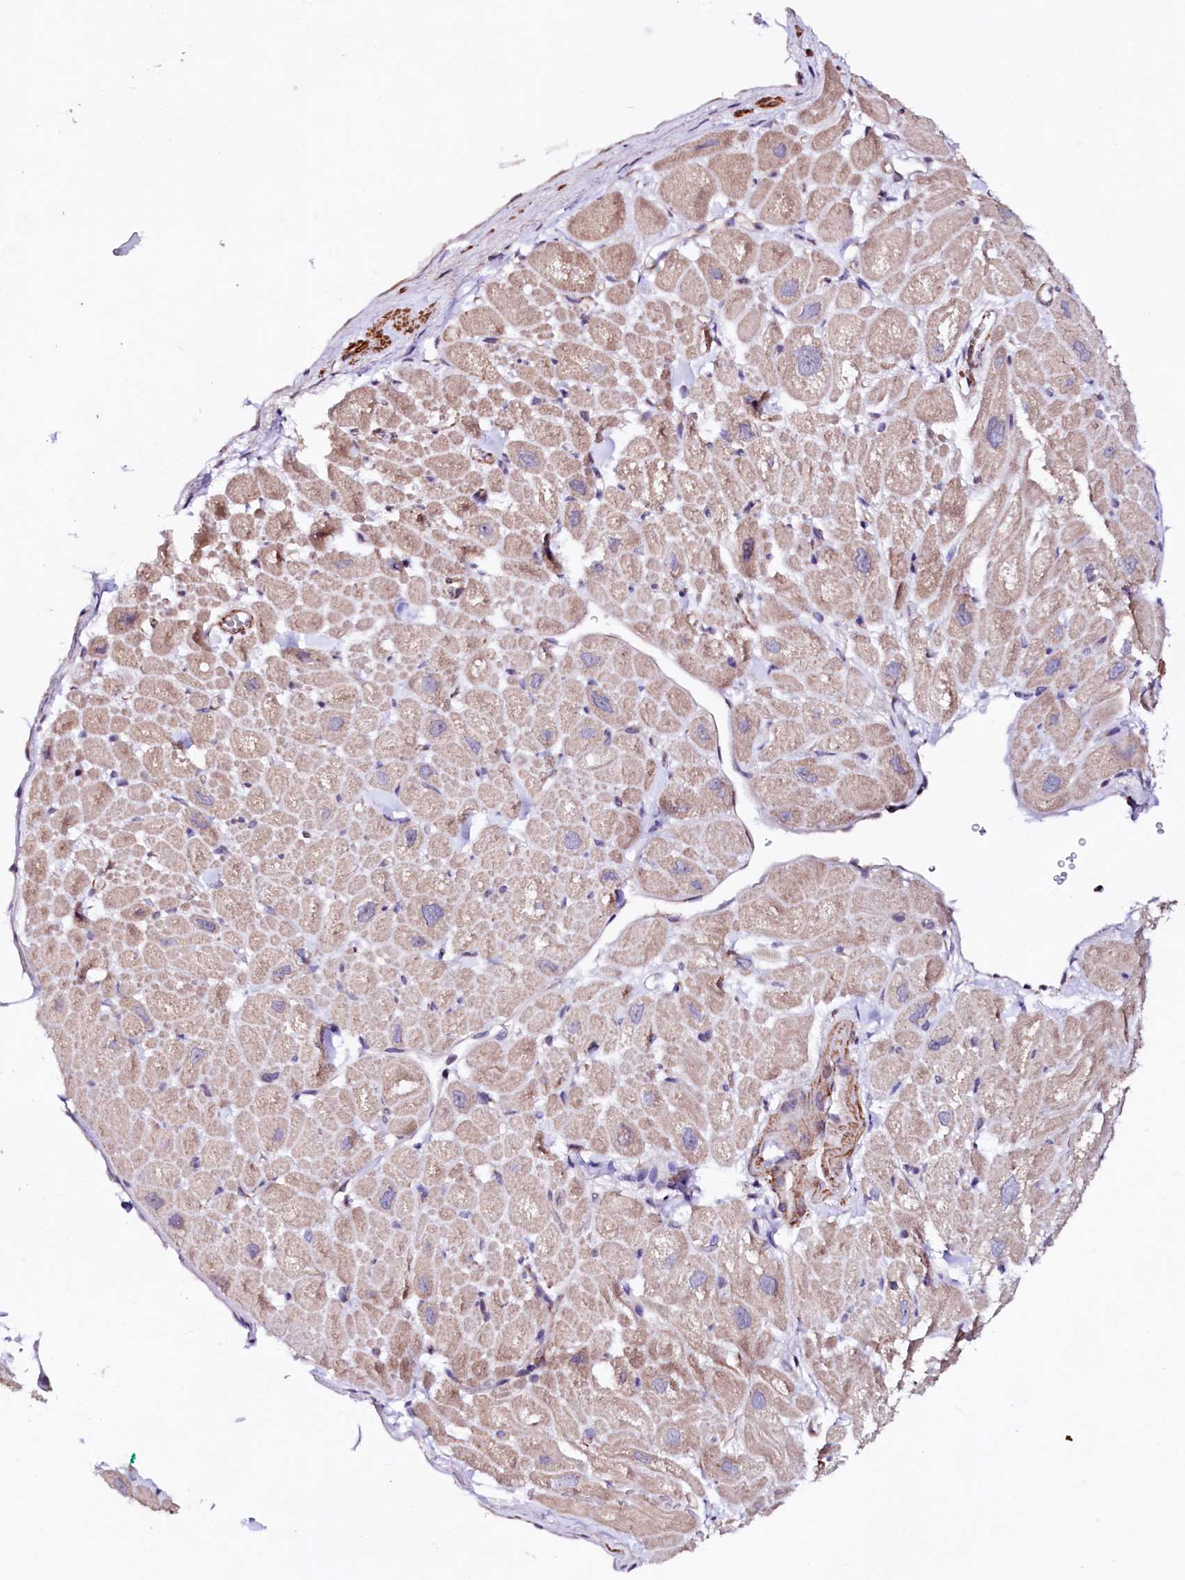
{"staining": {"intensity": "weak", "quantity": "25%-75%", "location": "cytoplasmic/membranous"}, "tissue": "heart muscle", "cell_type": "Cardiomyocytes", "image_type": "normal", "snomed": [{"axis": "morphology", "description": "Normal tissue, NOS"}, {"axis": "topography", "description": "Heart"}], "caption": "Immunohistochemical staining of normal heart muscle displays 25%-75% levels of weak cytoplasmic/membranous protein positivity in about 25%-75% of cardiomyocytes. (IHC, brightfield microscopy, high magnification).", "gene": "GPR176", "patient": {"sex": "male", "age": 49}}